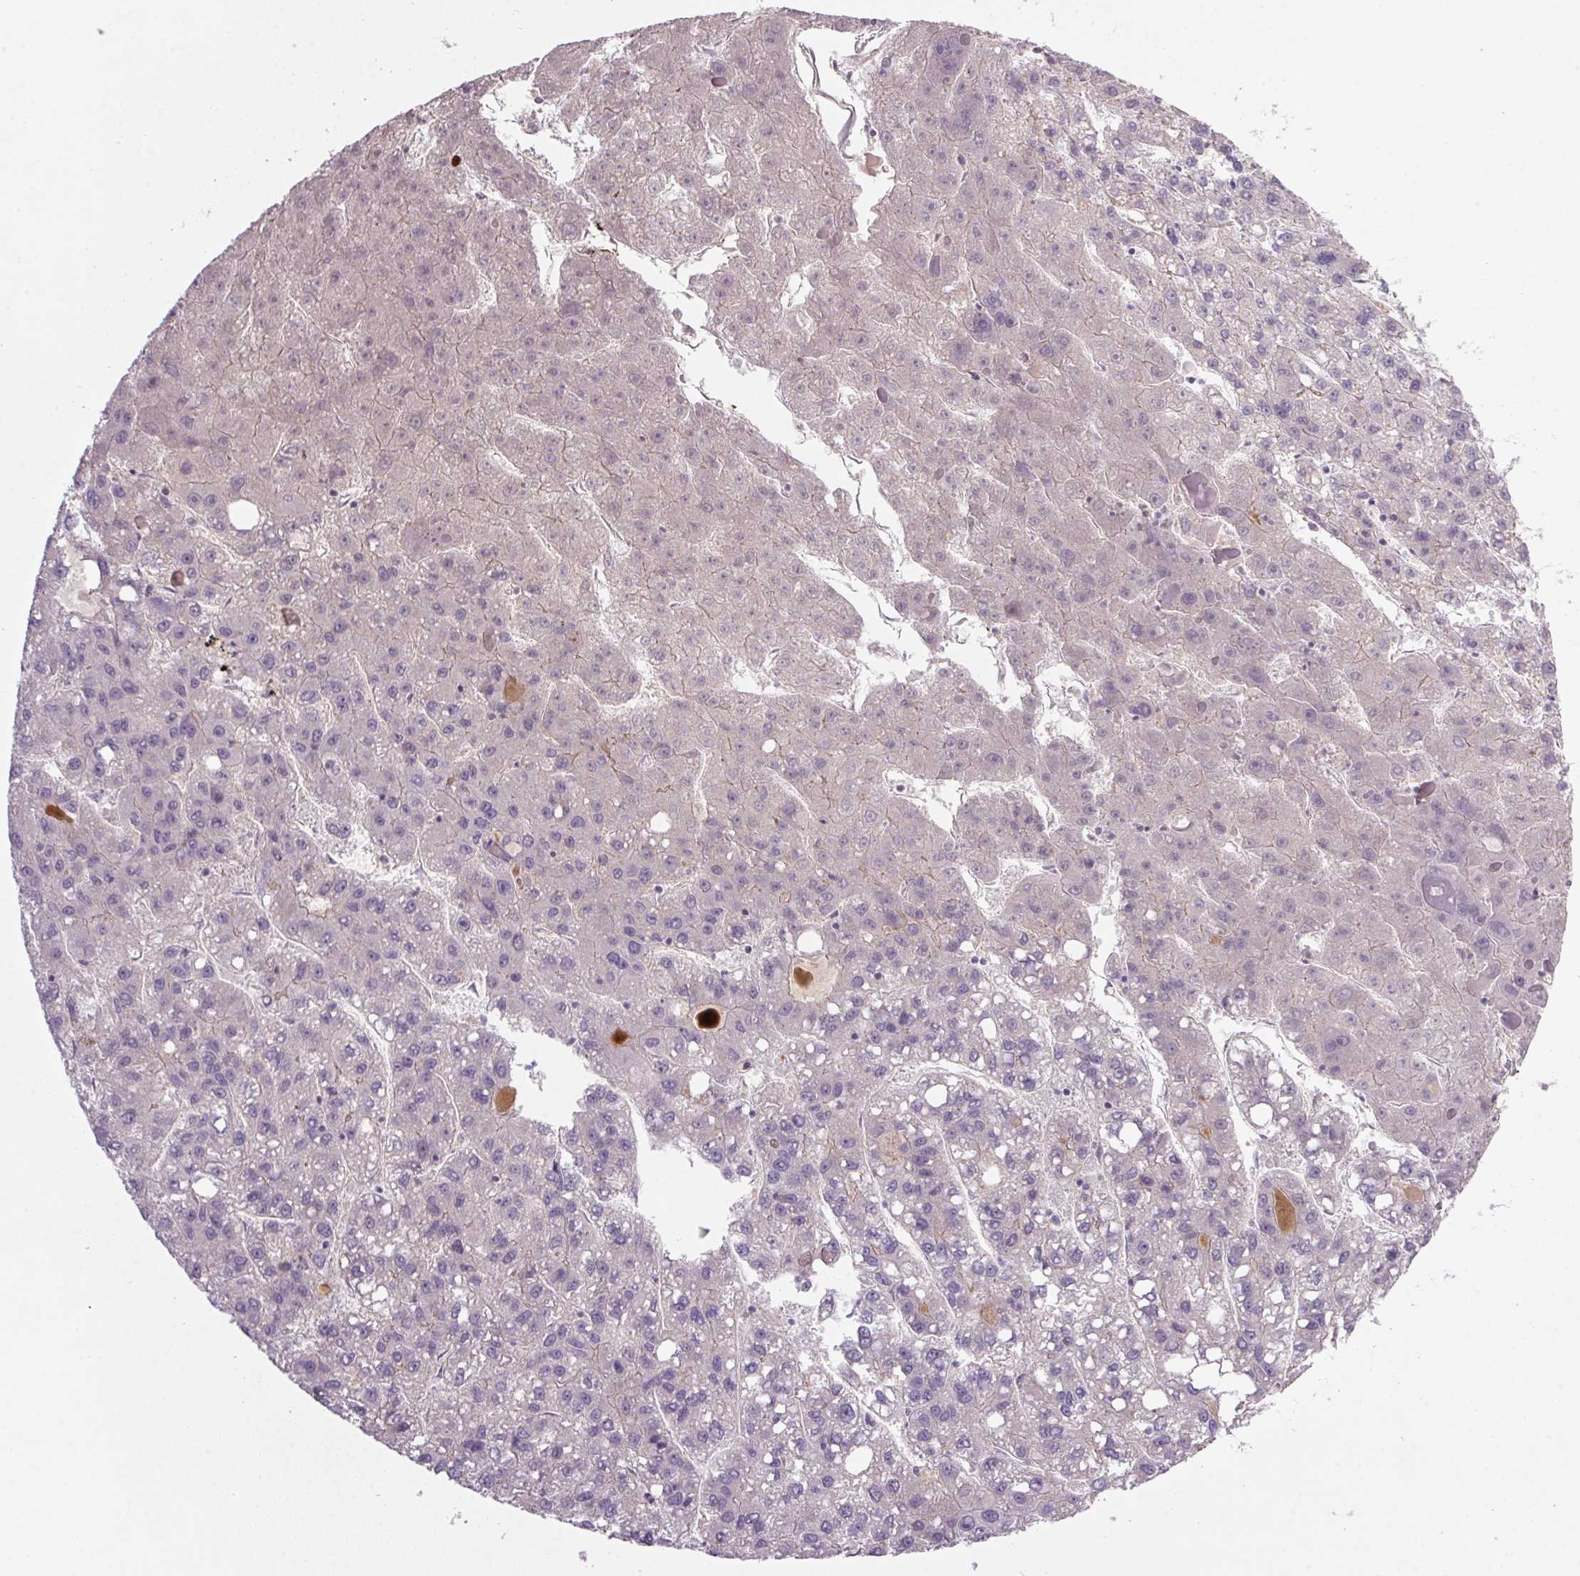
{"staining": {"intensity": "negative", "quantity": "none", "location": "none"}, "tissue": "liver cancer", "cell_type": "Tumor cells", "image_type": "cancer", "snomed": [{"axis": "morphology", "description": "Carcinoma, Hepatocellular, NOS"}, {"axis": "topography", "description": "Liver"}], "caption": "High power microscopy histopathology image of an immunohistochemistry photomicrograph of liver cancer (hepatocellular carcinoma), revealing no significant positivity in tumor cells.", "gene": "APOC4", "patient": {"sex": "female", "age": 82}}